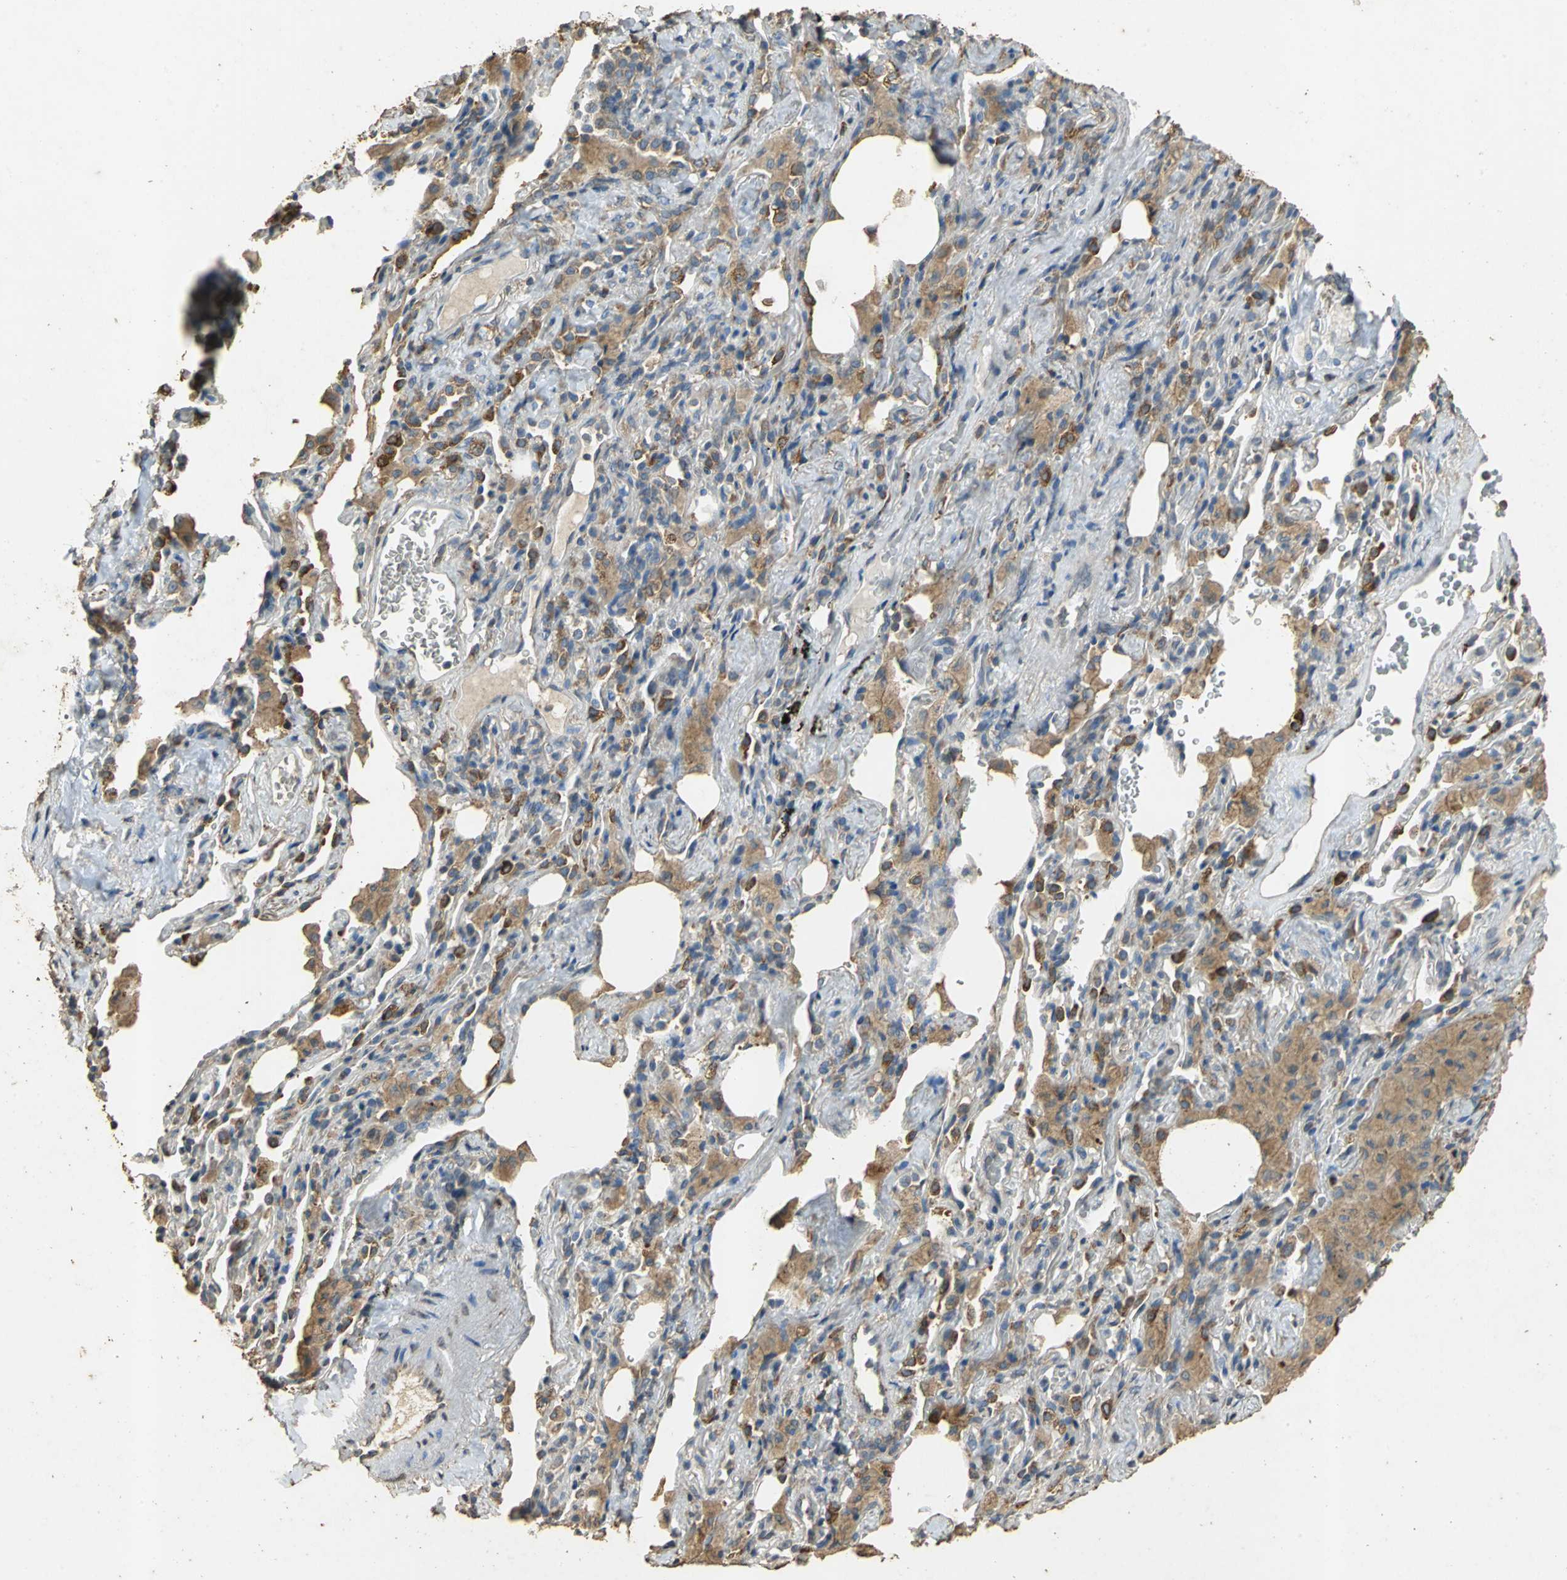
{"staining": {"intensity": "weak", "quantity": "25%-75%", "location": "cytoplasmic/membranous"}, "tissue": "lung cancer", "cell_type": "Tumor cells", "image_type": "cancer", "snomed": [{"axis": "morphology", "description": "Squamous cell carcinoma, NOS"}, {"axis": "topography", "description": "Lung"}], "caption": "Lung squamous cell carcinoma tissue shows weak cytoplasmic/membranous positivity in approximately 25%-75% of tumor cells", "gene": "ACSL4", "patient": {"sex": "male", "age": 54}}